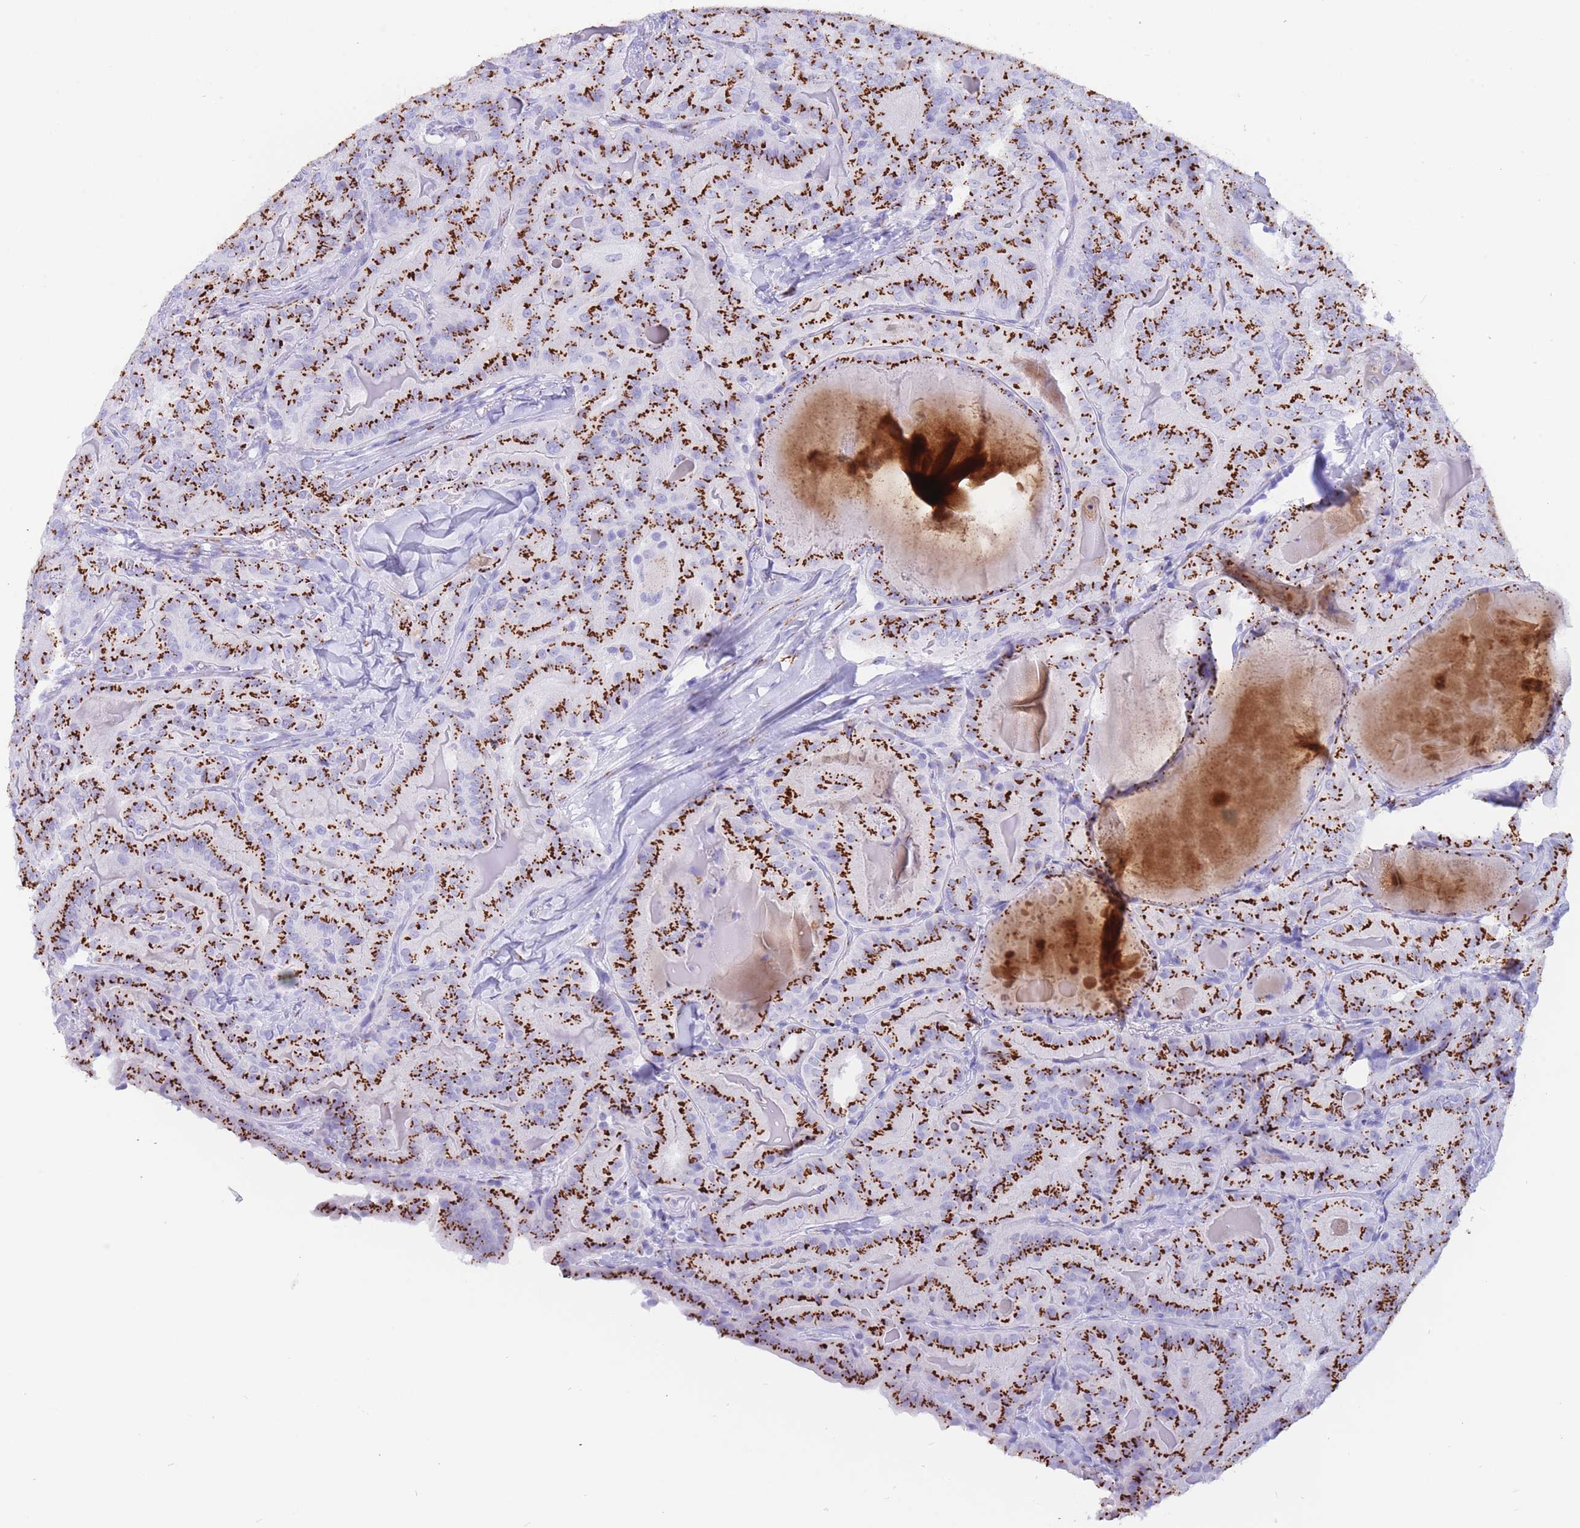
{"staining": {"intensity": "strong", "quantity": ">75%", "location": "cytoplasmic/membranous"}, "tissue": "thyroid cancer", "cell_type": "Tumor cells", "image_type": "cancer", "snomed": [{"axis": "morphology", "description": "Papillary adenocarcinoma, NOS"}, {"axis": "topography", "description": "Thyroid gland"}], "caption": "Thyroid cancer stained with immunohistochemistry displays strong cytoplasmic/membranous positivity in about >75% of tumor cells.", "gene": "FAM3C", "patient": {"sex": "female", "age": 68}}